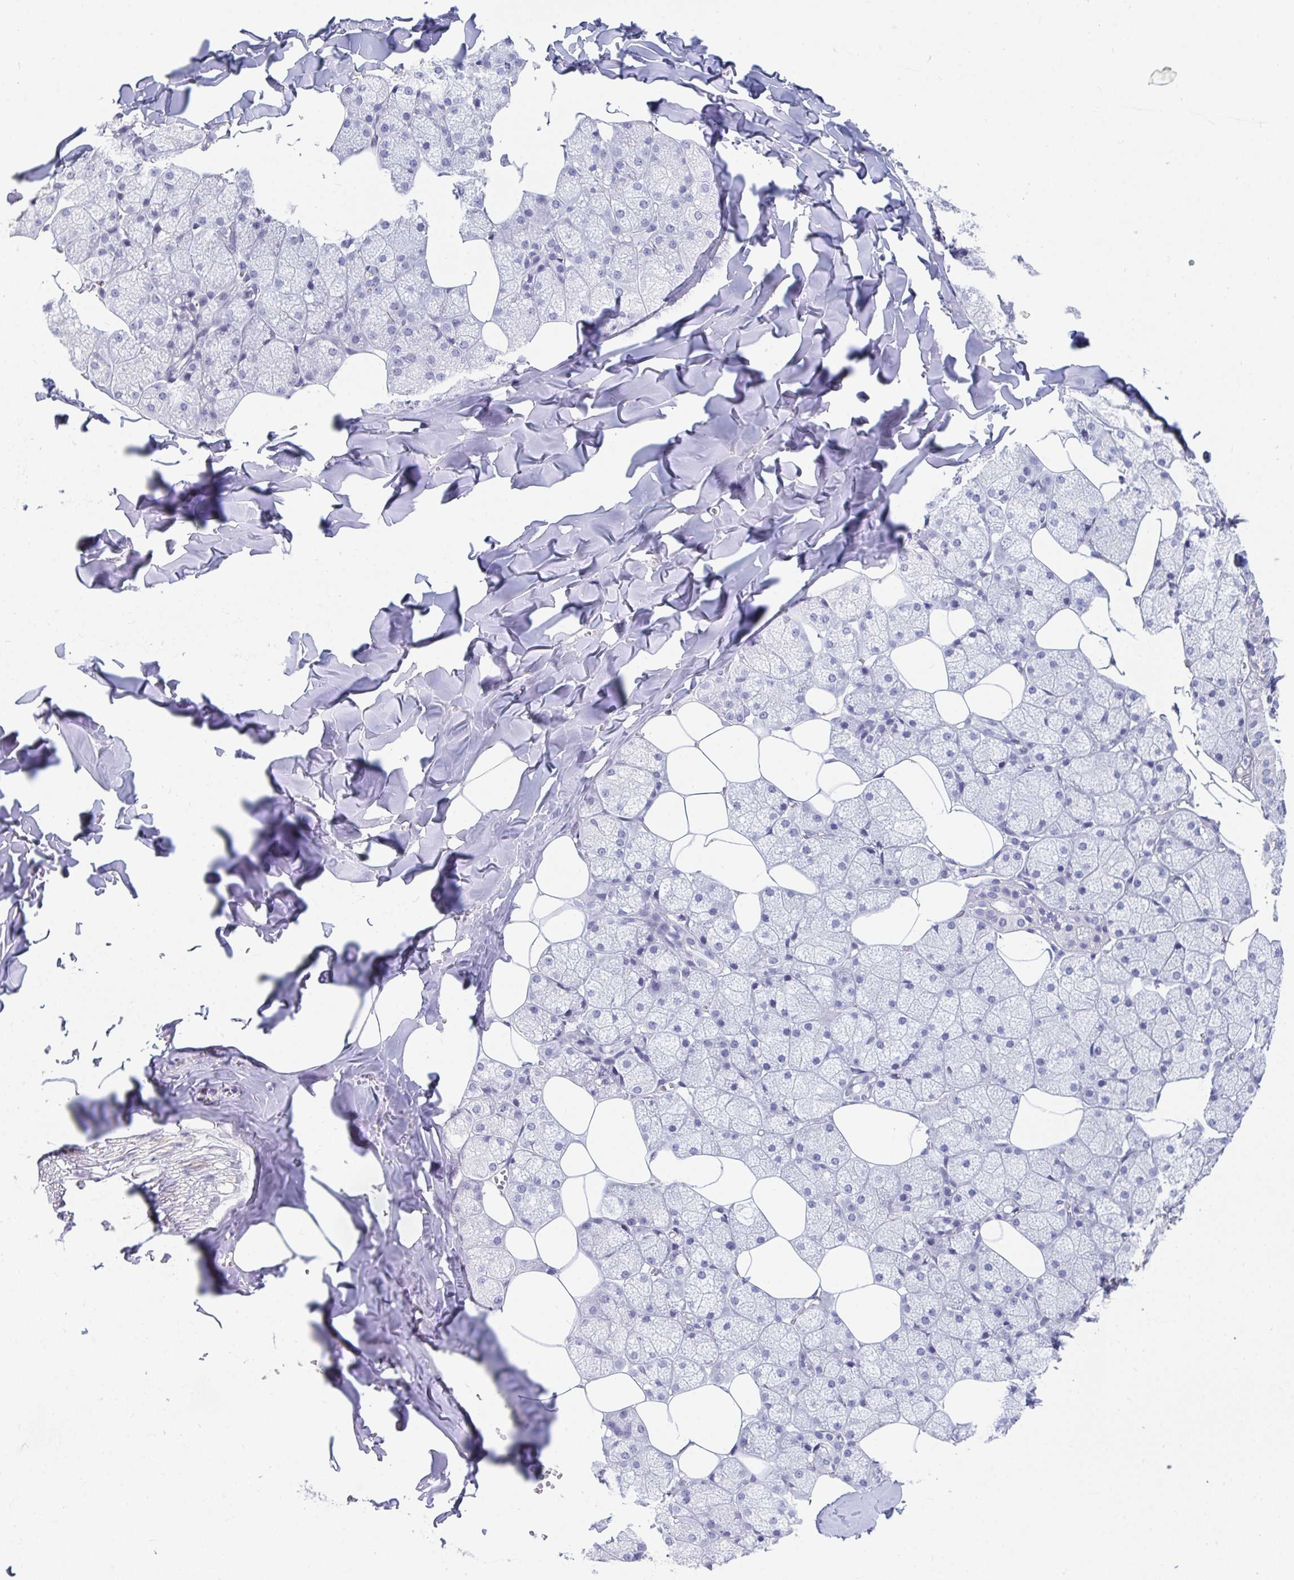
{"staining": {"intensity": "negative", "quantity": "none", "location": "none"}, "tissue": "salivary gland", "cell_type": "Glandular cells", "image_type": "normal", "snomed": [{"axis": "morphology", "description": "Normal tissue, NOS"}, {"axis": "topography", "description": "Salivary gland"}, {"axis": "topography", "description": "Peripheral nerve tissue"}], "caption": "Salivary gland was stained to show a protein in brown. There is no significant staining in glandular cells.", "gene": "FAM156A", "patient": {"sex": "male", "age": 38}}